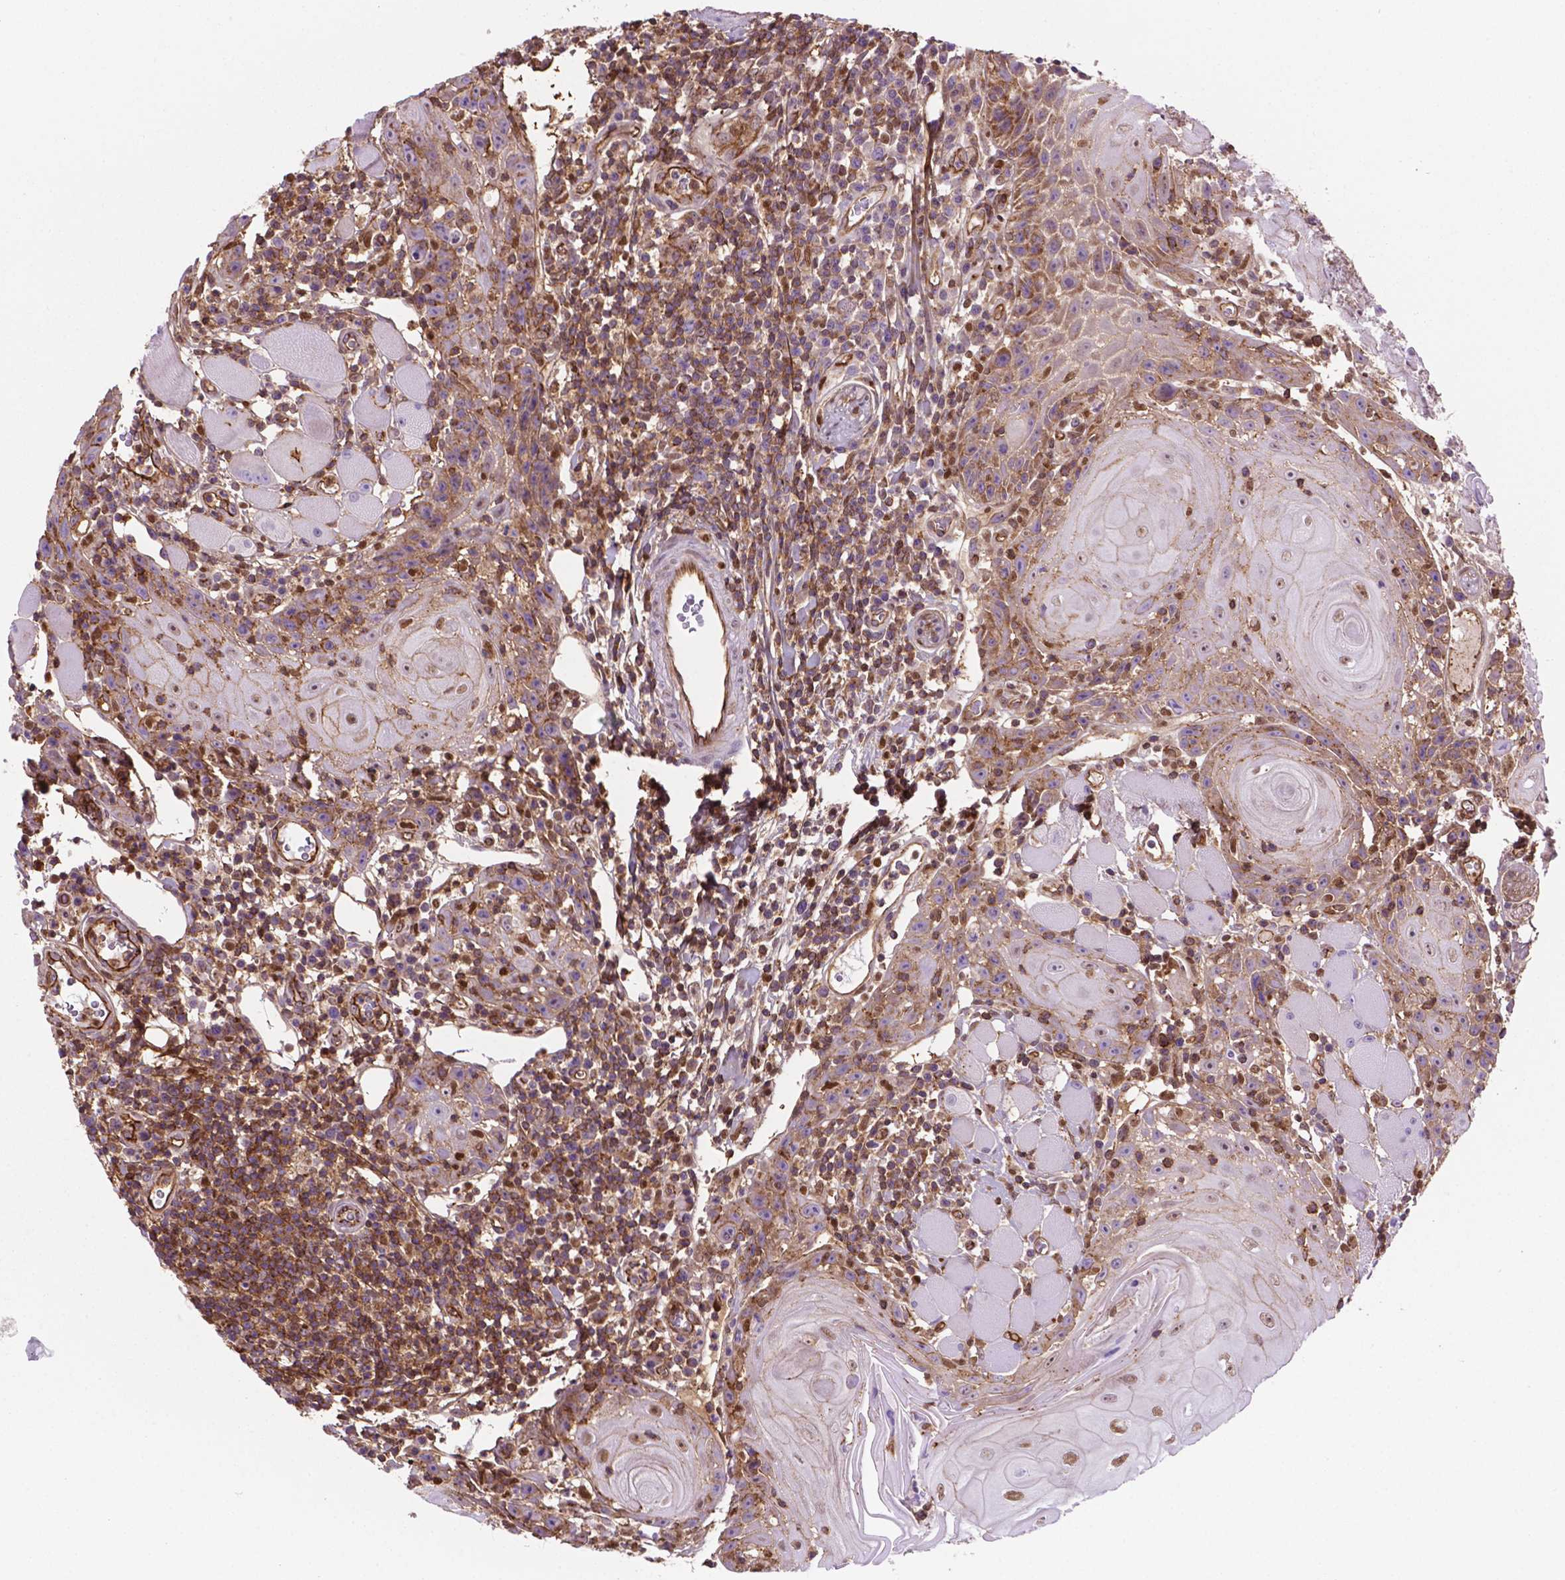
{"staining": {"intensity": "moderate", "quantity": ">75%", "location": "cytoplasmic/membranous,nuclear"}, "tissue": "head and neck cancer", "cell_type": "Tumor cells", "image_type": "cancer", "snomed": [{"axis": "morphology", "description": "Squamous cell carcinoma, NOS"}, {"axis": "topography", "description": "Head-Neck"}], "caption": "Protein expression by immunohistochemistry shows moderate cytoplasmic/membranous and nuclear positivity in about >75% of tumor cells in head and neck cancer (squamous cell carcinoma).", "gene": "DCN", "patient": {"sex": "male", "age": 52}}